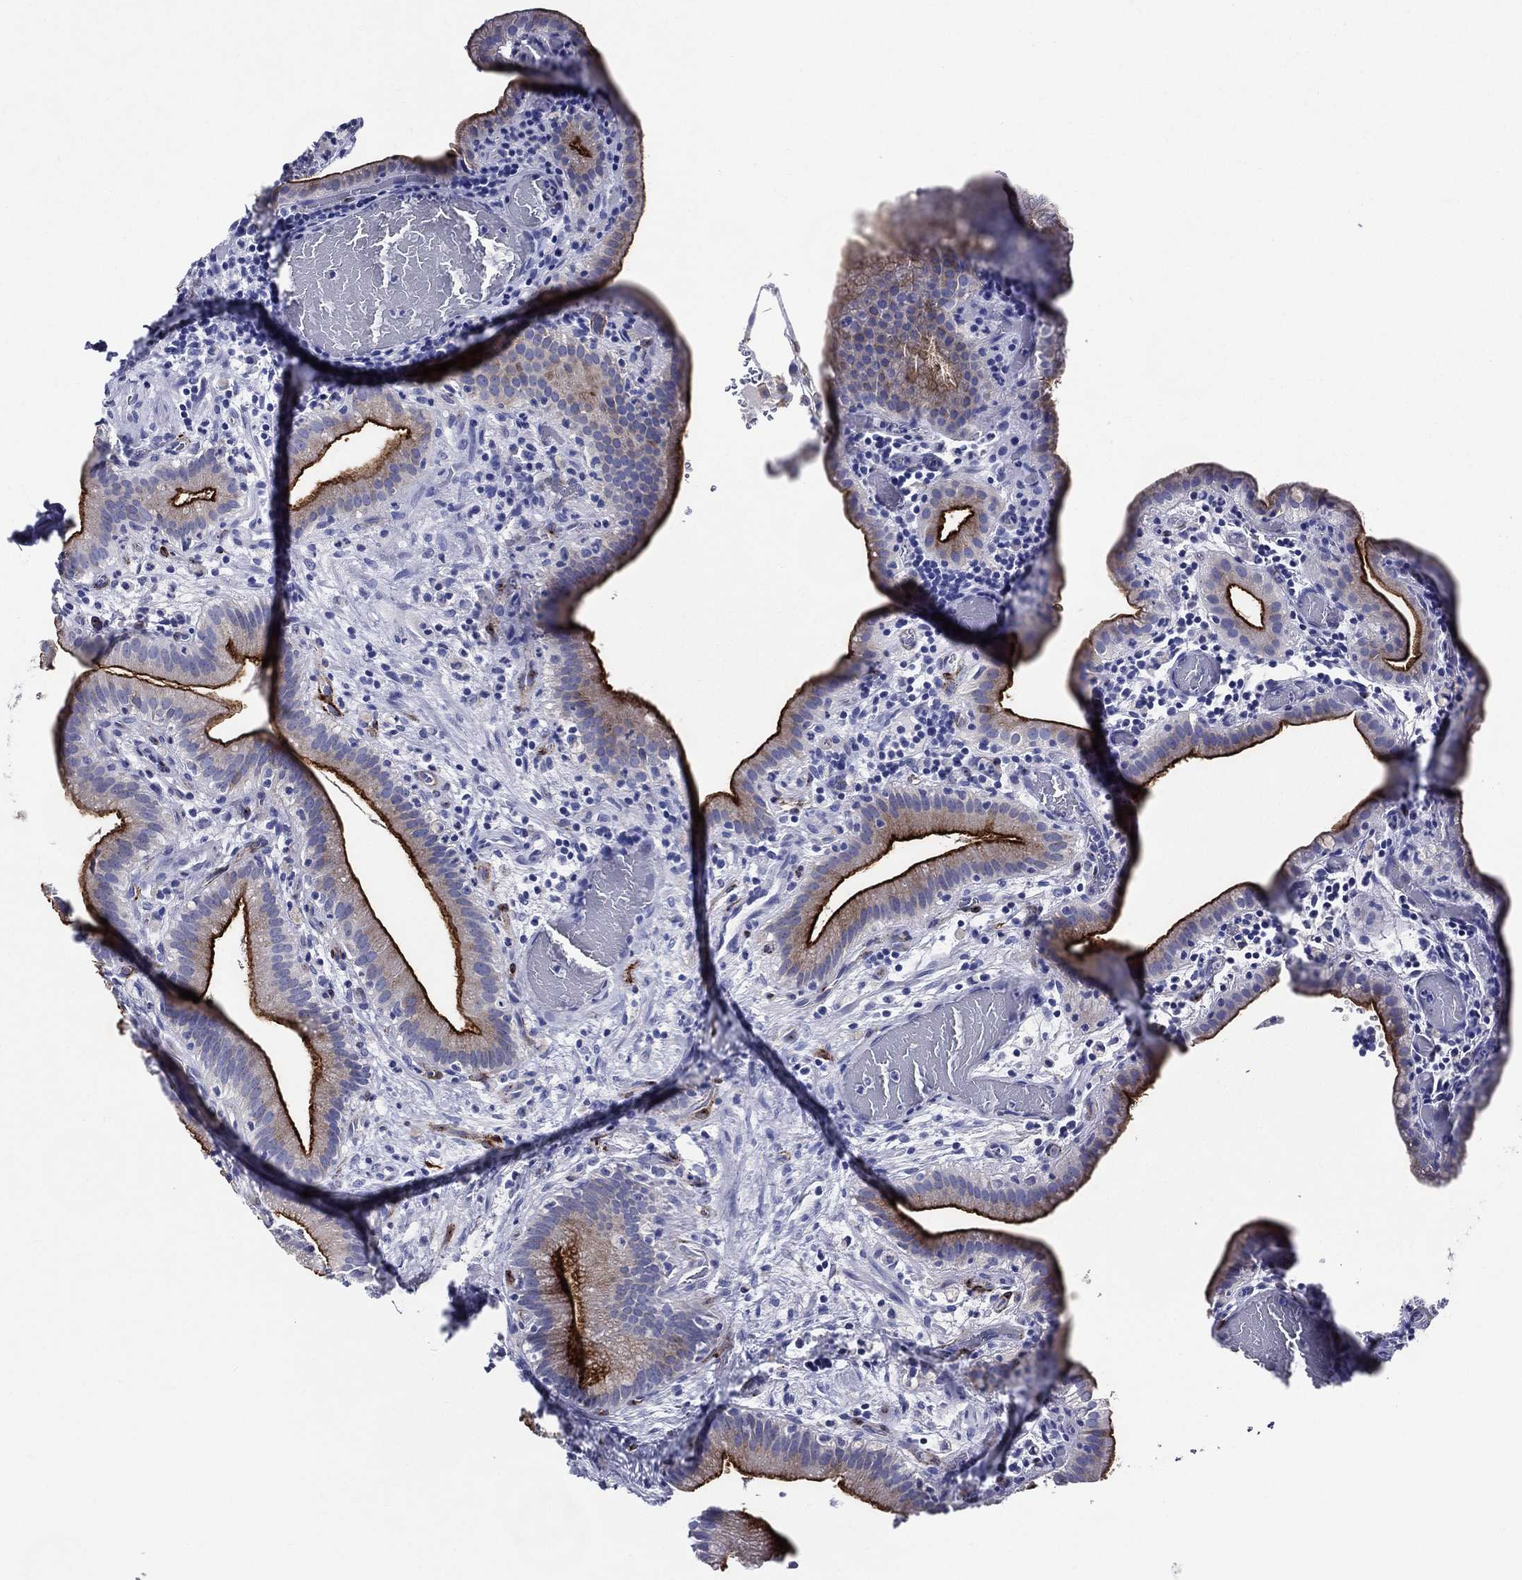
{"staining": {"intensity": "strong", "quantity": "25%-75%", "location": "cytoplasmic/membranous"}, "tissue": "gallbladder", "cell_type": "Glandular cells", "image_type": "normal", "snomed": [{"axis": "morphology", "description": "Normal tissue, NOS"}, {"axis": "topography", "description": "Gallbladder"}], "caption": "The histopathology image exhibits a brown stain indicating the presence of a protein in the cytoplasmic/membranous of glandular cells in gallbladder.", "gene": "ACE2", "patient": {"sex": "male", "age": 62}}